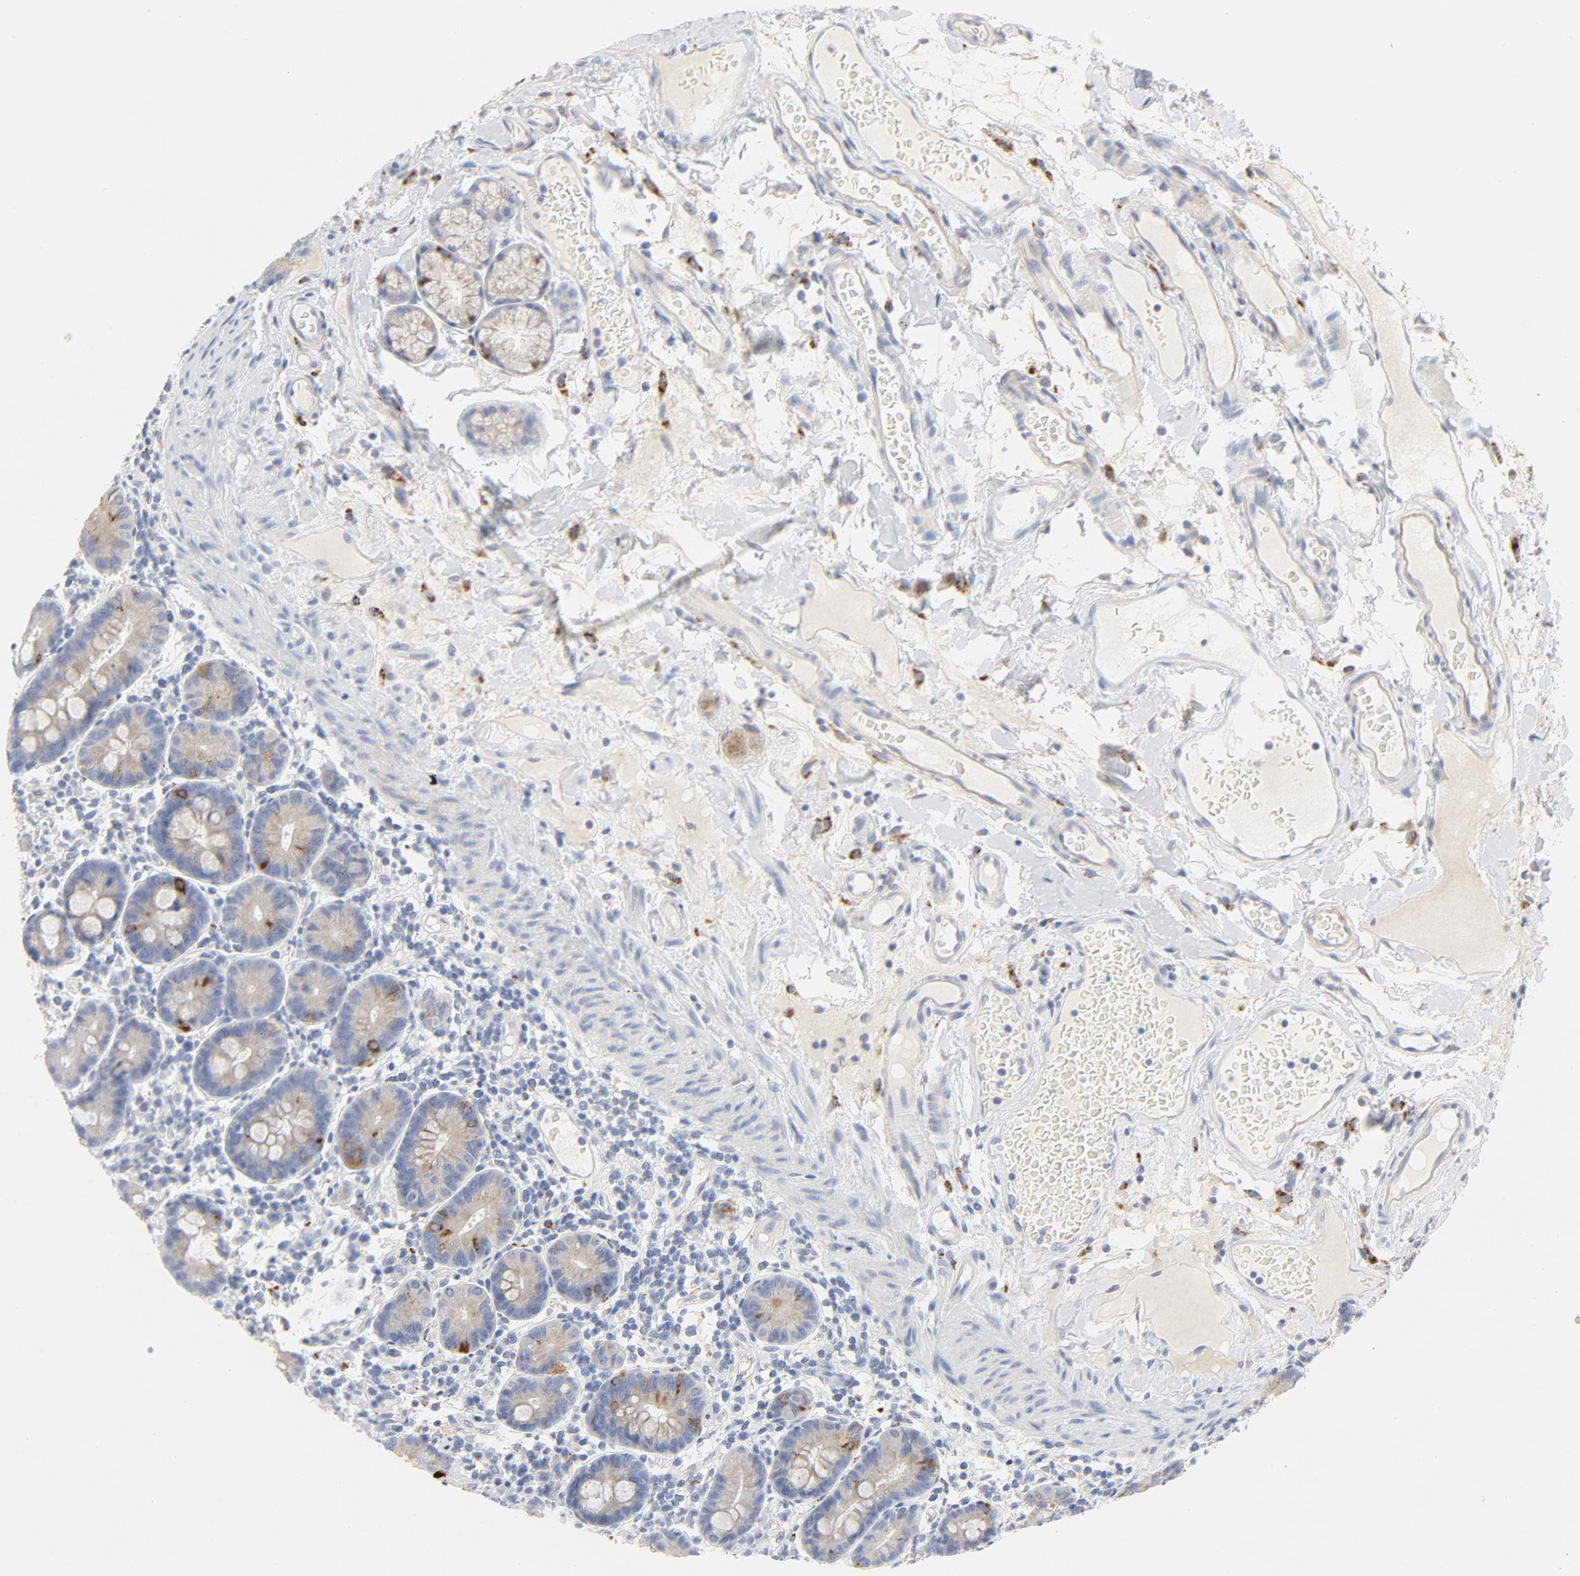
{"staining": {"intensity": "weak", "quantity": ">75%", "location": "cytoplasmic/membranous"}, "tissue": "duodenum", "cell_type": "Glandular cells", "image_type": "normal", "snomed": [{"axis": "morphology", "description": "Normal tissue, NOS"}, {"axis": "topography", "description": "Duodenum"}], "caption": "Glandular cells display weak cytoplasmic/membranous positivity in approximately >75% of cells in normal duodenum.", "gene": "MAGEB17", "patient": {"sex": "male", "age": 50}}